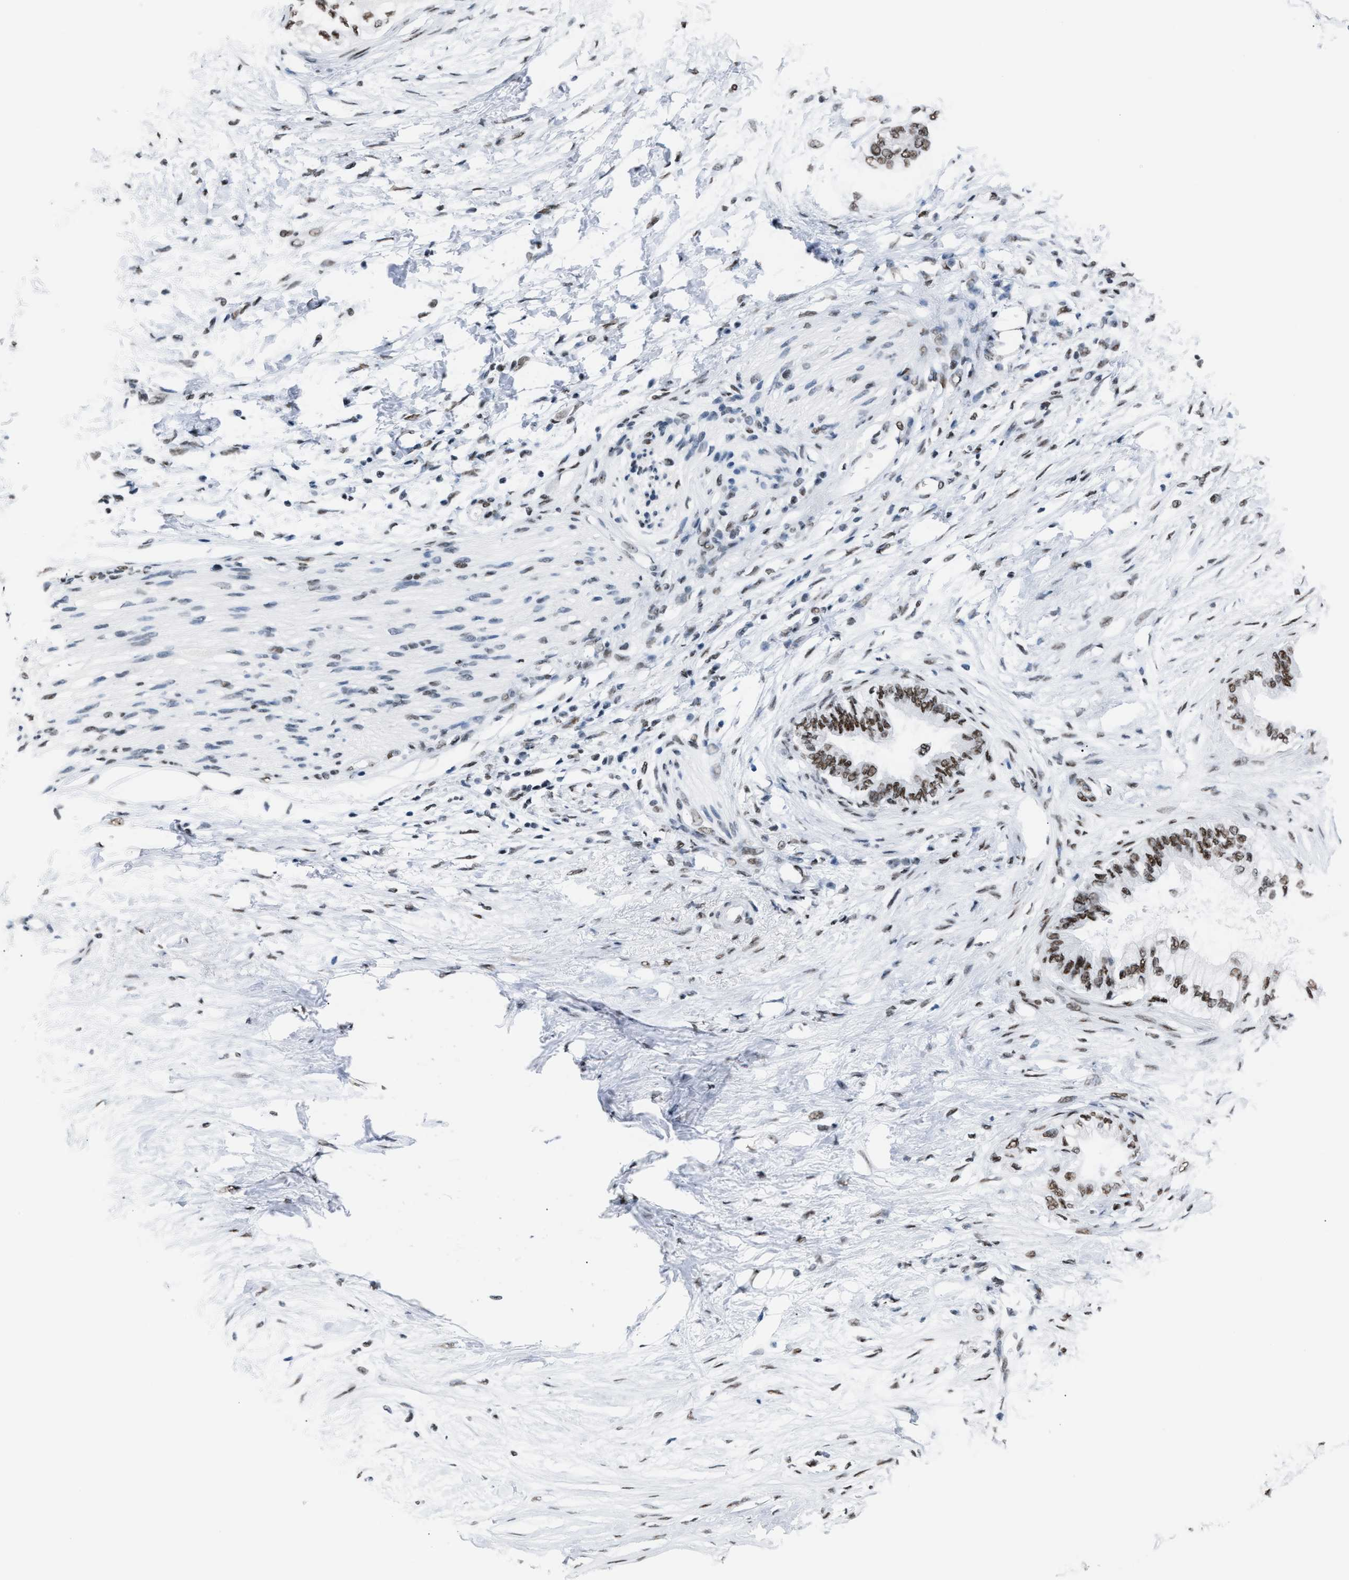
{"staining": {"intensity": "moderate", "quantity": ">75%", "location": "nuclear"}, "tissue": "pancreatic cancer", "cell_type": "Tumor cells", "image_type": "cancer", "snomed": [{"axis": "morphology", "description": "Normal tissue, NOS"}, {"axis": "morphology", "description": "Adenocarcinoma, NOS"}, {"axis": "topography", "description": "Pancreas"}, {"axis": "topography", "description": "Duodenum"}], "caption": "Immunohistochemistry (DAB) staining of human pancreatic adenocarcinoma demonstrates moderate nuclear protein staining in about >75% of tumor cells.", "gene": "CCAR2", "patient": {"sex": "female", "age": 60}}